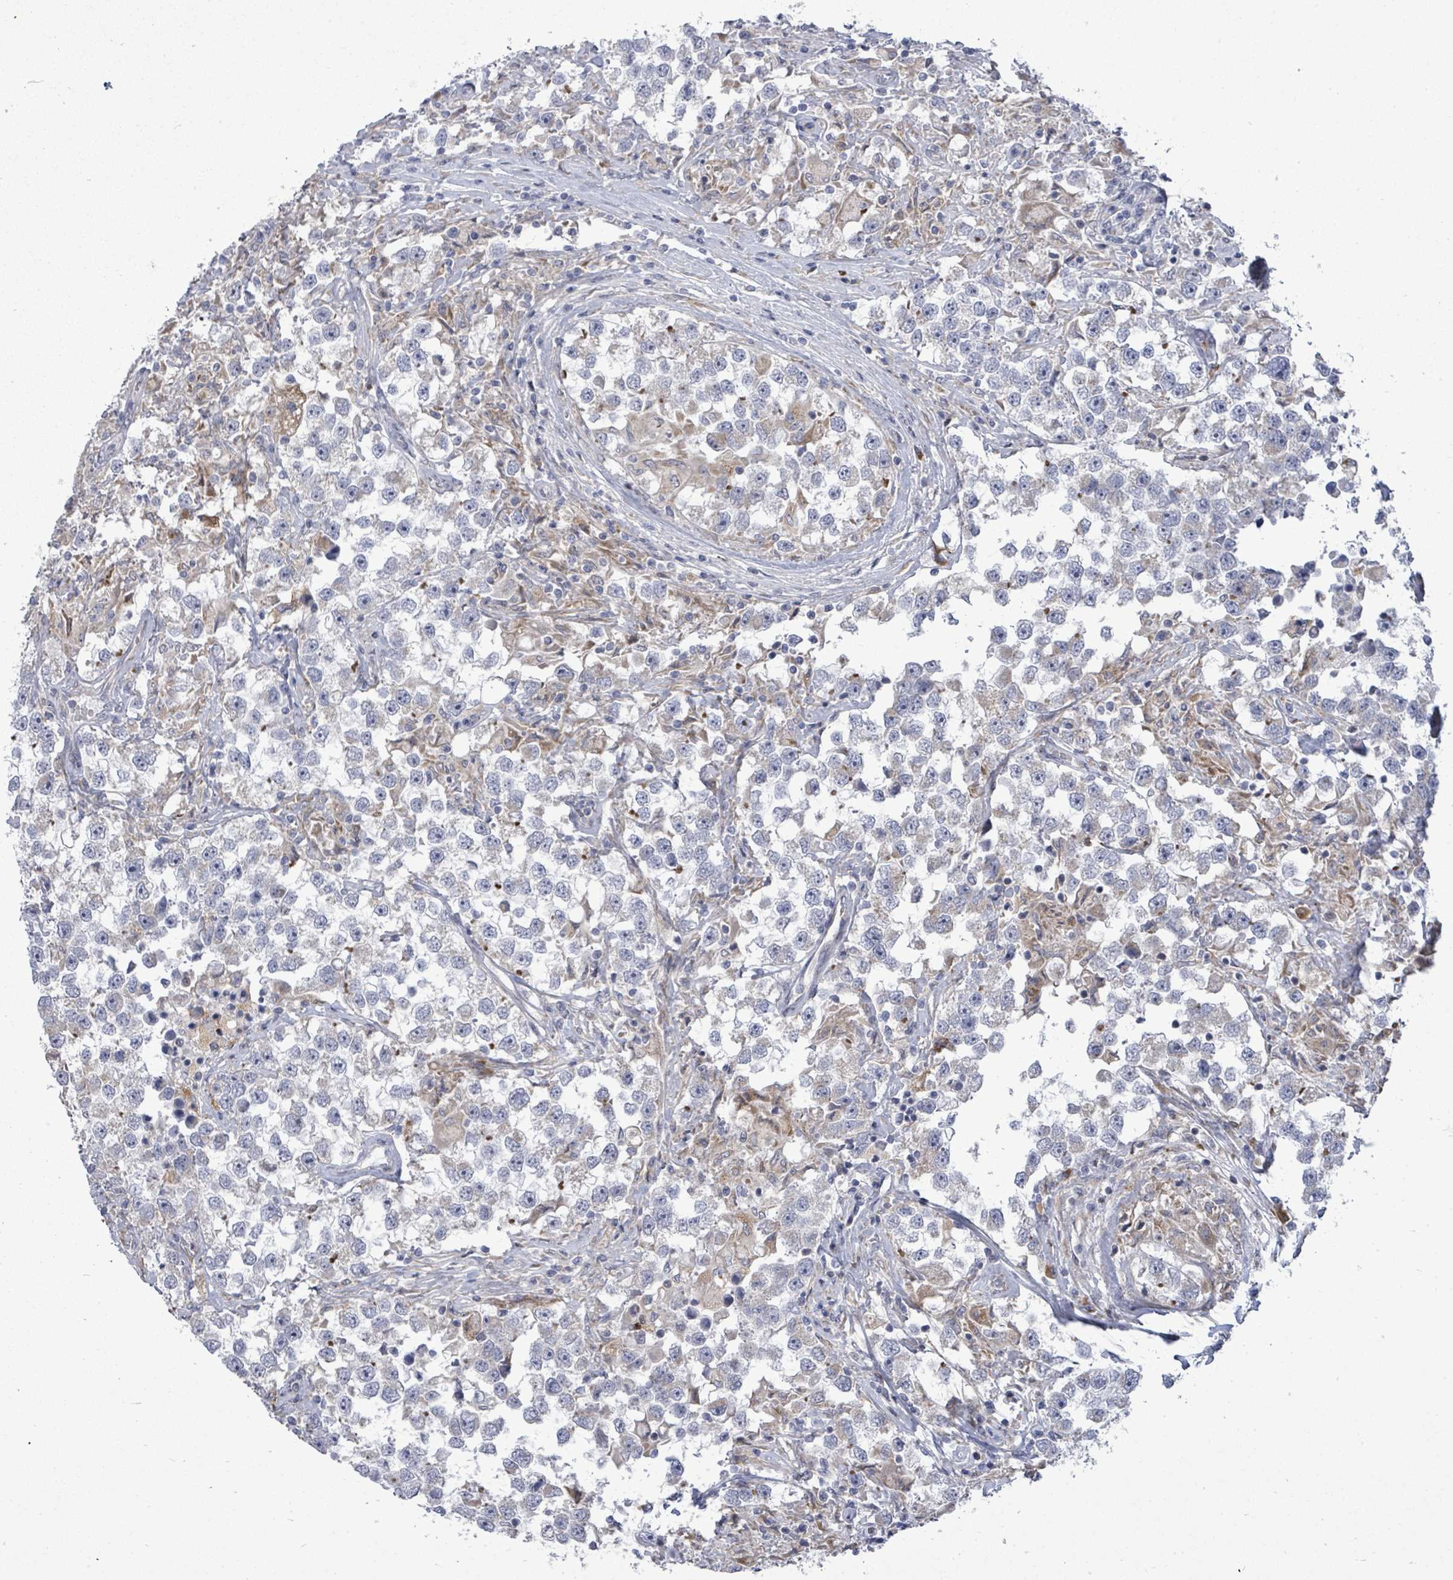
{"staining": {"intensity": "negative", "quantity": "none", "location": "none"}, "tissue": "testis cancer", "cell_type": "Tumor cells", "image_type": "cancer", "snomed": [{"axis": "morphology", "description": "Seminoma, NOS"}, {"axis": "topography", "description": "Testis"}], "caption": "A high-resolution photomicrograph shows IHC staining of seminoma (testis), which displays no significant positivity in tumor cells.", "gene": "SAR1A", "patient": {"sex": "male", "age": 46}}